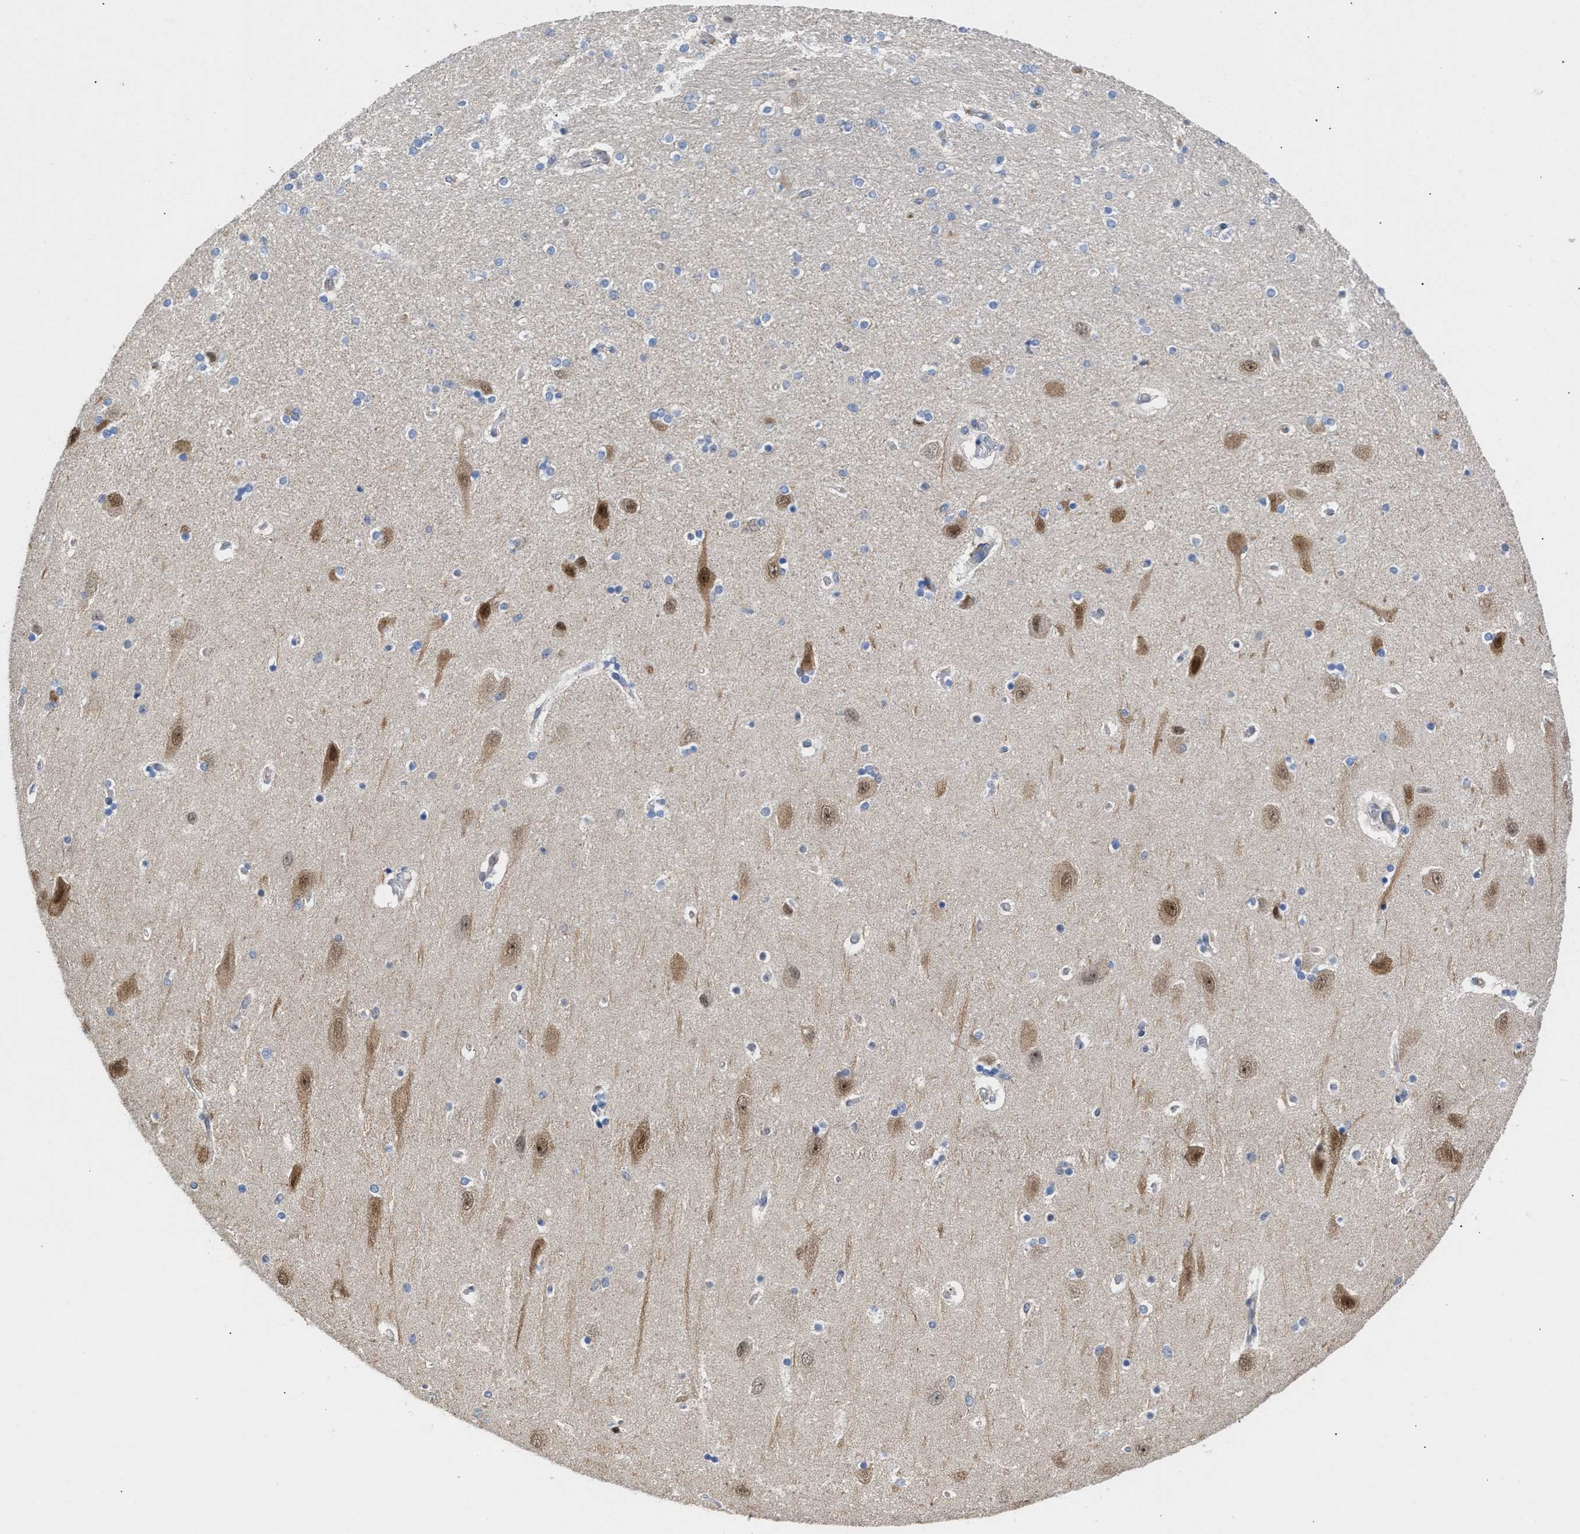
{"staining": {"intensity": "negative", "quantity": "none", "location": "none"}, "tissue": "hippocampus", "cell_type": "Glial cells", "image_type": "normal", "snomed": [{"axis": "morphology", "description": "Normal tissue, NOS"}, {"axis": "topography", "description": "Hippocampus"}], "caption": "Immunohistochemical staining of unremarkable human hippocampus exhibits no significant positivity in glial cells.", "gene": "BBLN", "patient": {"sex": "female", "age": 54}}